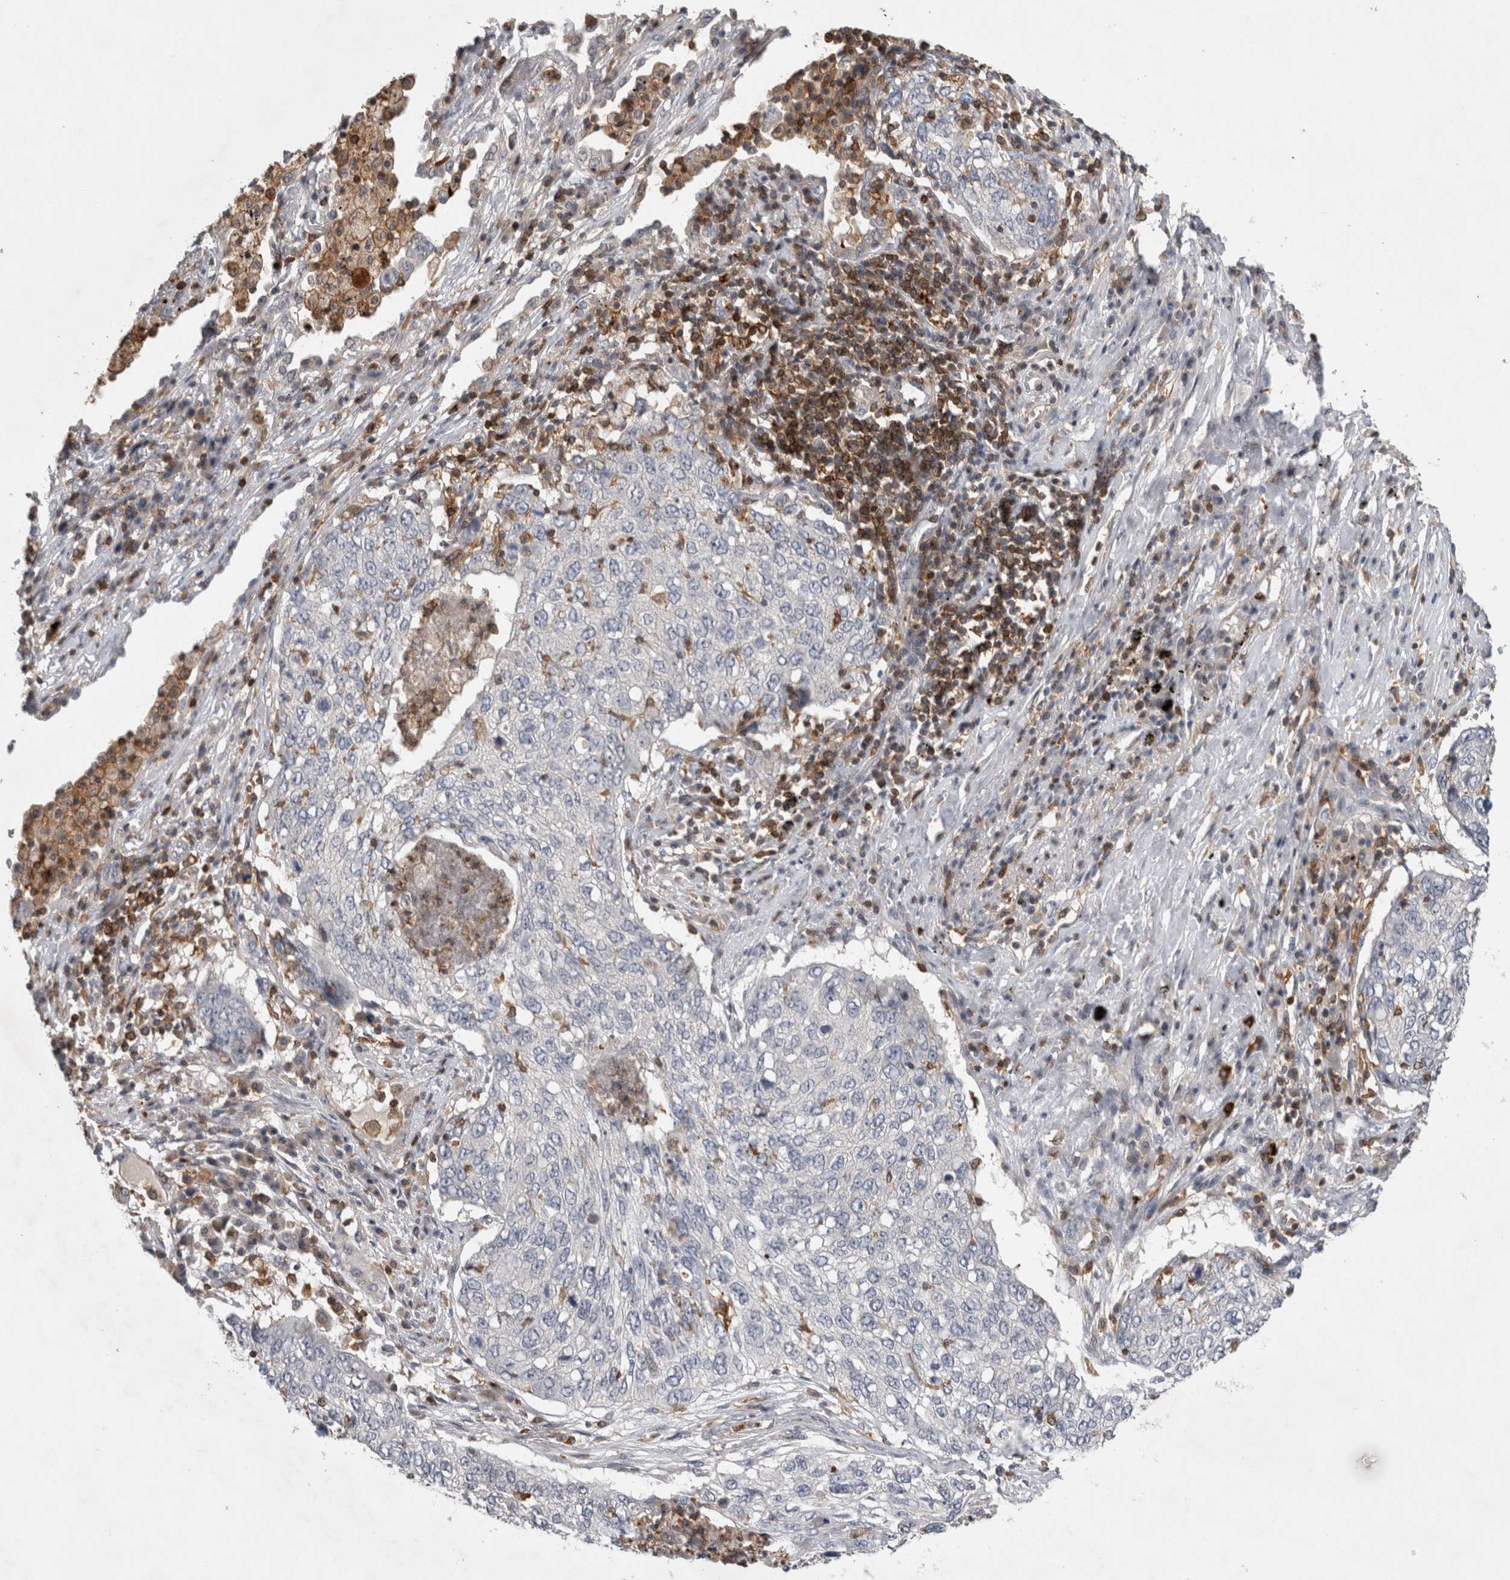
{"staining": {"intensity": "negative", "quantity": "none", "location": "none"}, "tissue": "lung cancer", "cell_type": "Tumor cells", "image_type": "cancer", "snomed": [{"axis": "morphology", "description": "Squamous cell carcinoma, NOS"}, {"axis": "topography", "description": "Lung"}], "caption": "A micrograph of lung cancer stained for a protein displays no brown staining in tumor cells.", "gene": "GFRA2", "patient": {"sex": "female", "age": 63}}